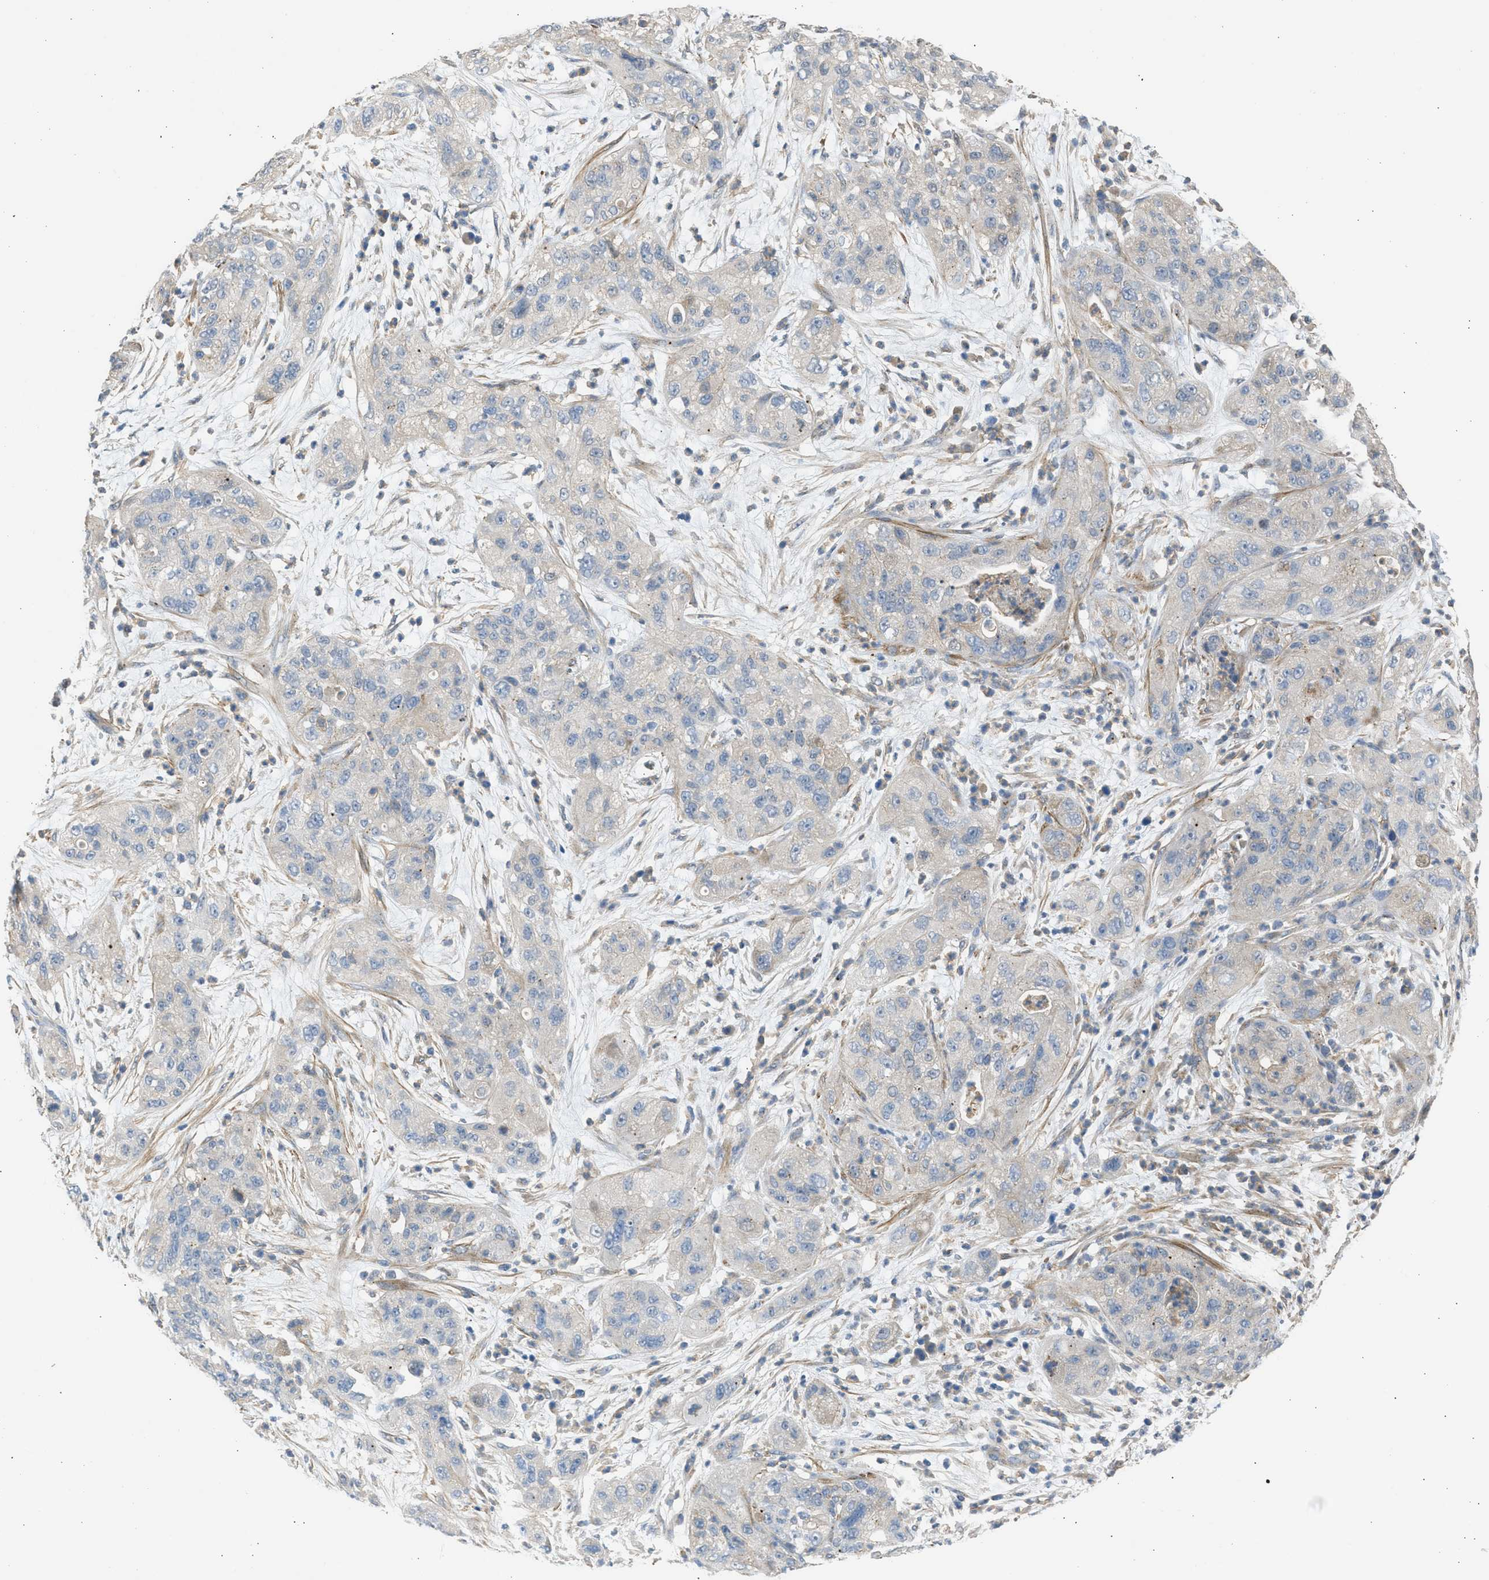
{"staining": {"intensity": "negative", "quantity": "none", "location": "none"}, "tissue": "pancreatic cancer", "cell_type": "Tumor cells", "image_type": "cancer", "snomed": [{"axis": "morphology", "description": "Adenocarcinoma, NOS"}, {"axis": "topography", "description": "Pancreas"}], "caption": "There is no significant positivity in tumor cells of pancreatic cancer. The staining was performed using DAB (3,3'-diaminobenzidine) to visualize the protein expression in brown, while the nuclei were stained in blue with hematoxylin (Magnification: 20x).", "gene": "PCNX3", "patient": {"sex": "female", "age": 78}}